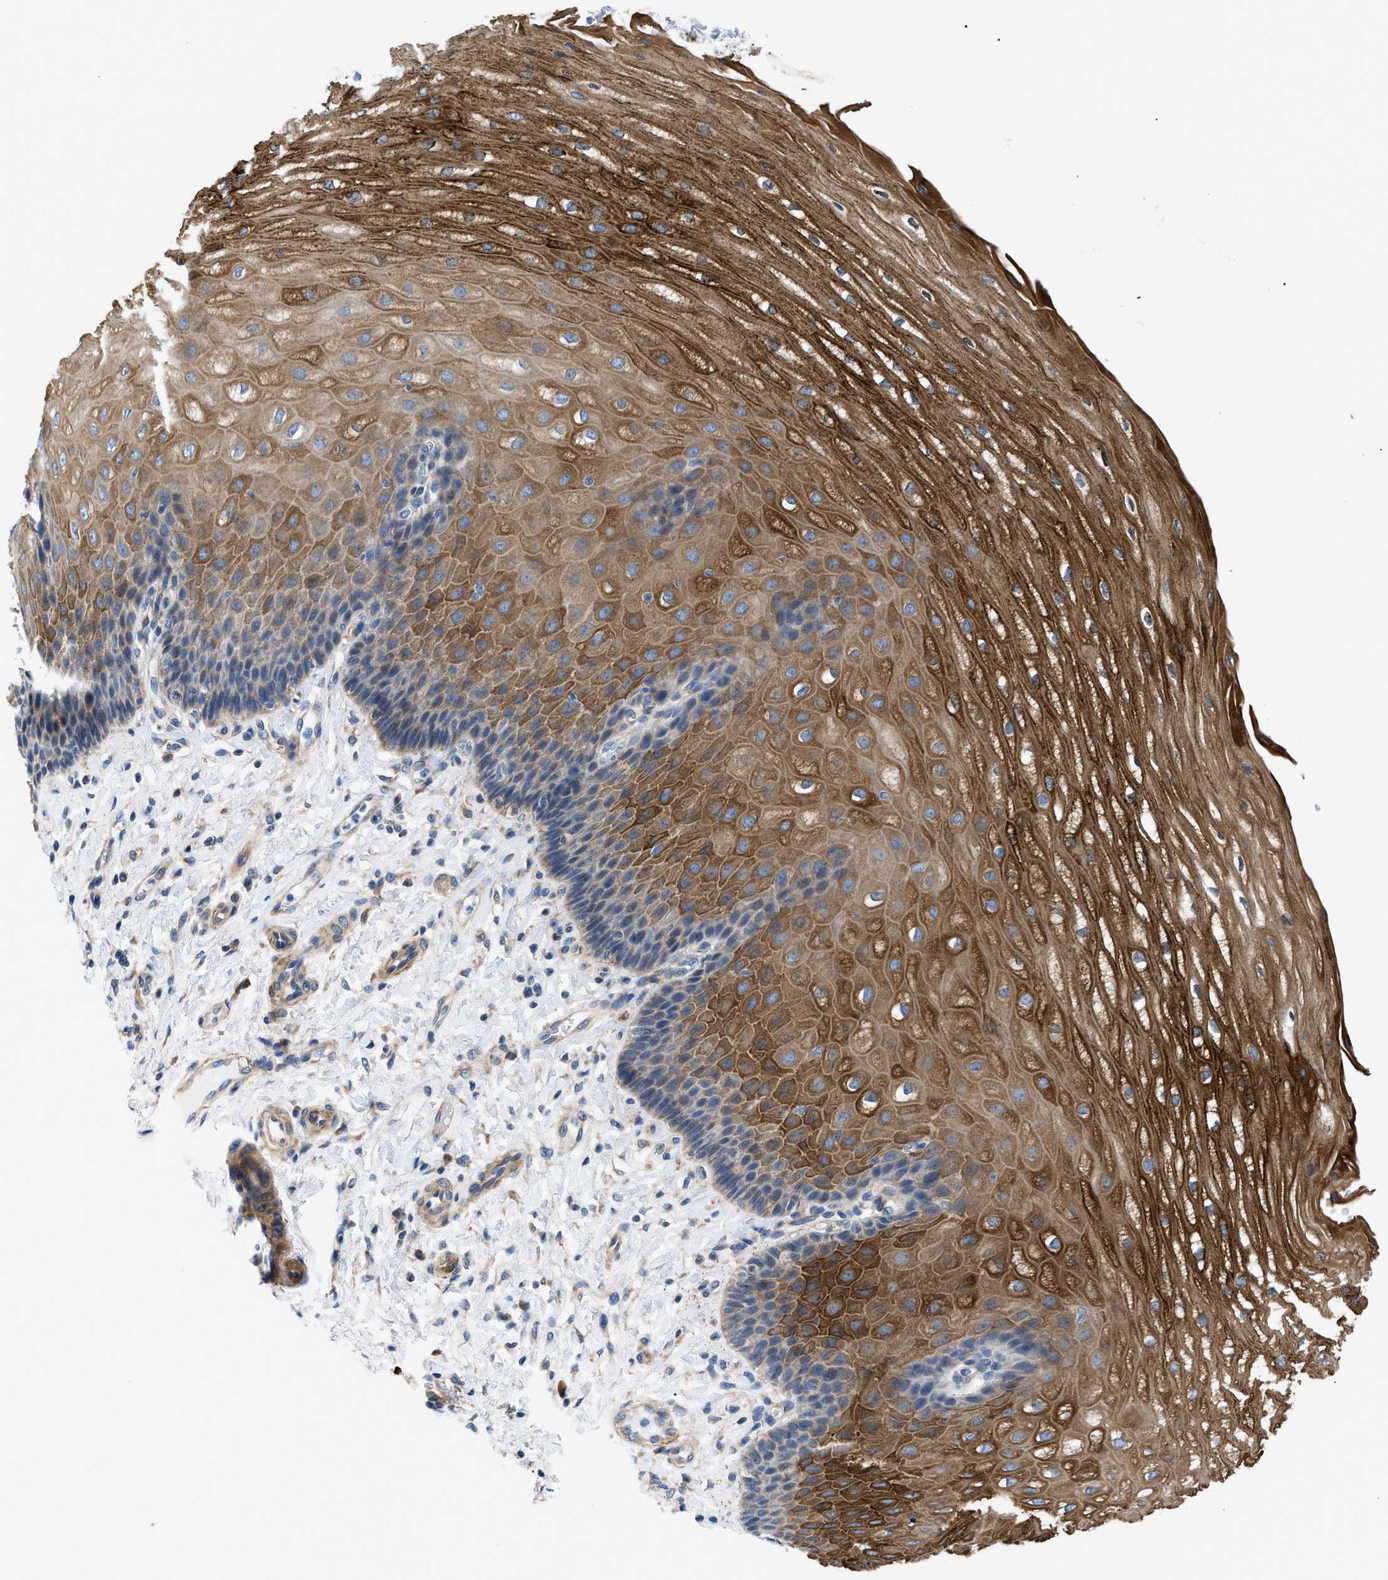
{"staining": {"intensity": "strong", "quantity": ">75%", "location": "cytoplasmic/membranous"}, "tissue": "esophagus", "cell_type": "Squamous epithelial cells", "image_type": "normal", "snomed": [{"axis": "morphology", "description": "Normal tissue, NOS"}, {"axis": "topography", "description": "Esophagus"}], "caption": "Normal esophagus displays strong cytoplasmic/membranous expression in approximately >75% of squamous epithelial cells.", "gene": "HSPB8", "patient": {"sex": "male", "age": 54}}